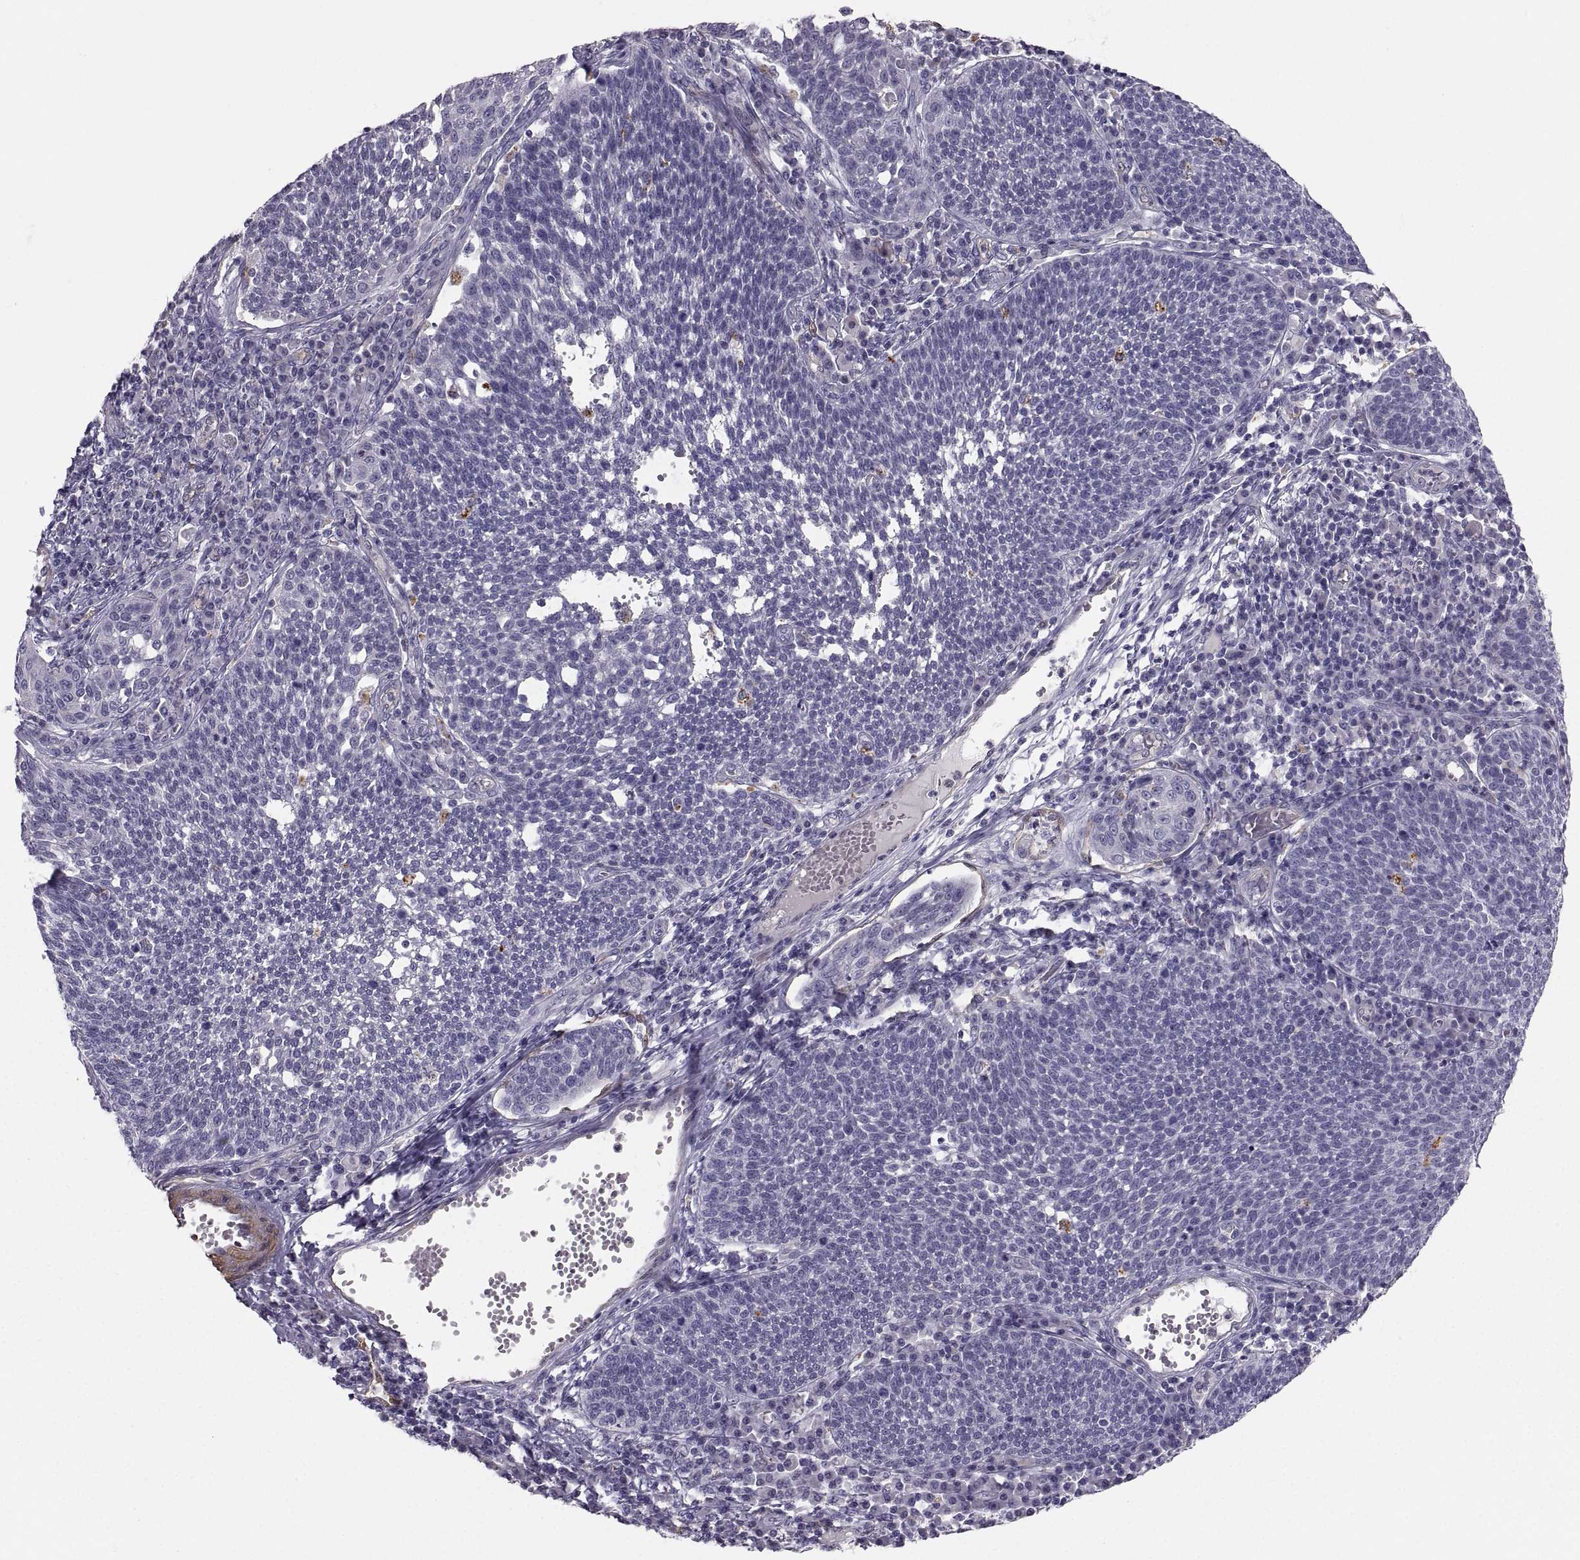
{"staining": {"intensity": "negative", "quantity": "none", "location": "none"}, "tissue": "cervical cancer", "cell_type": "Tumor cells", "image_type": "cancer", "snomed": [{"axis": "morphology", "description": "Squamous cell carcinoma, NOS"}, {"axis": "topography", "description": "Cervix"}], "caption": "This is an immunohistochemistry micrograph of human cervical cancer. There is no staining in tumor cells.", "gene": "PGM5", "patient": {"sex": "female", "age": 34}}